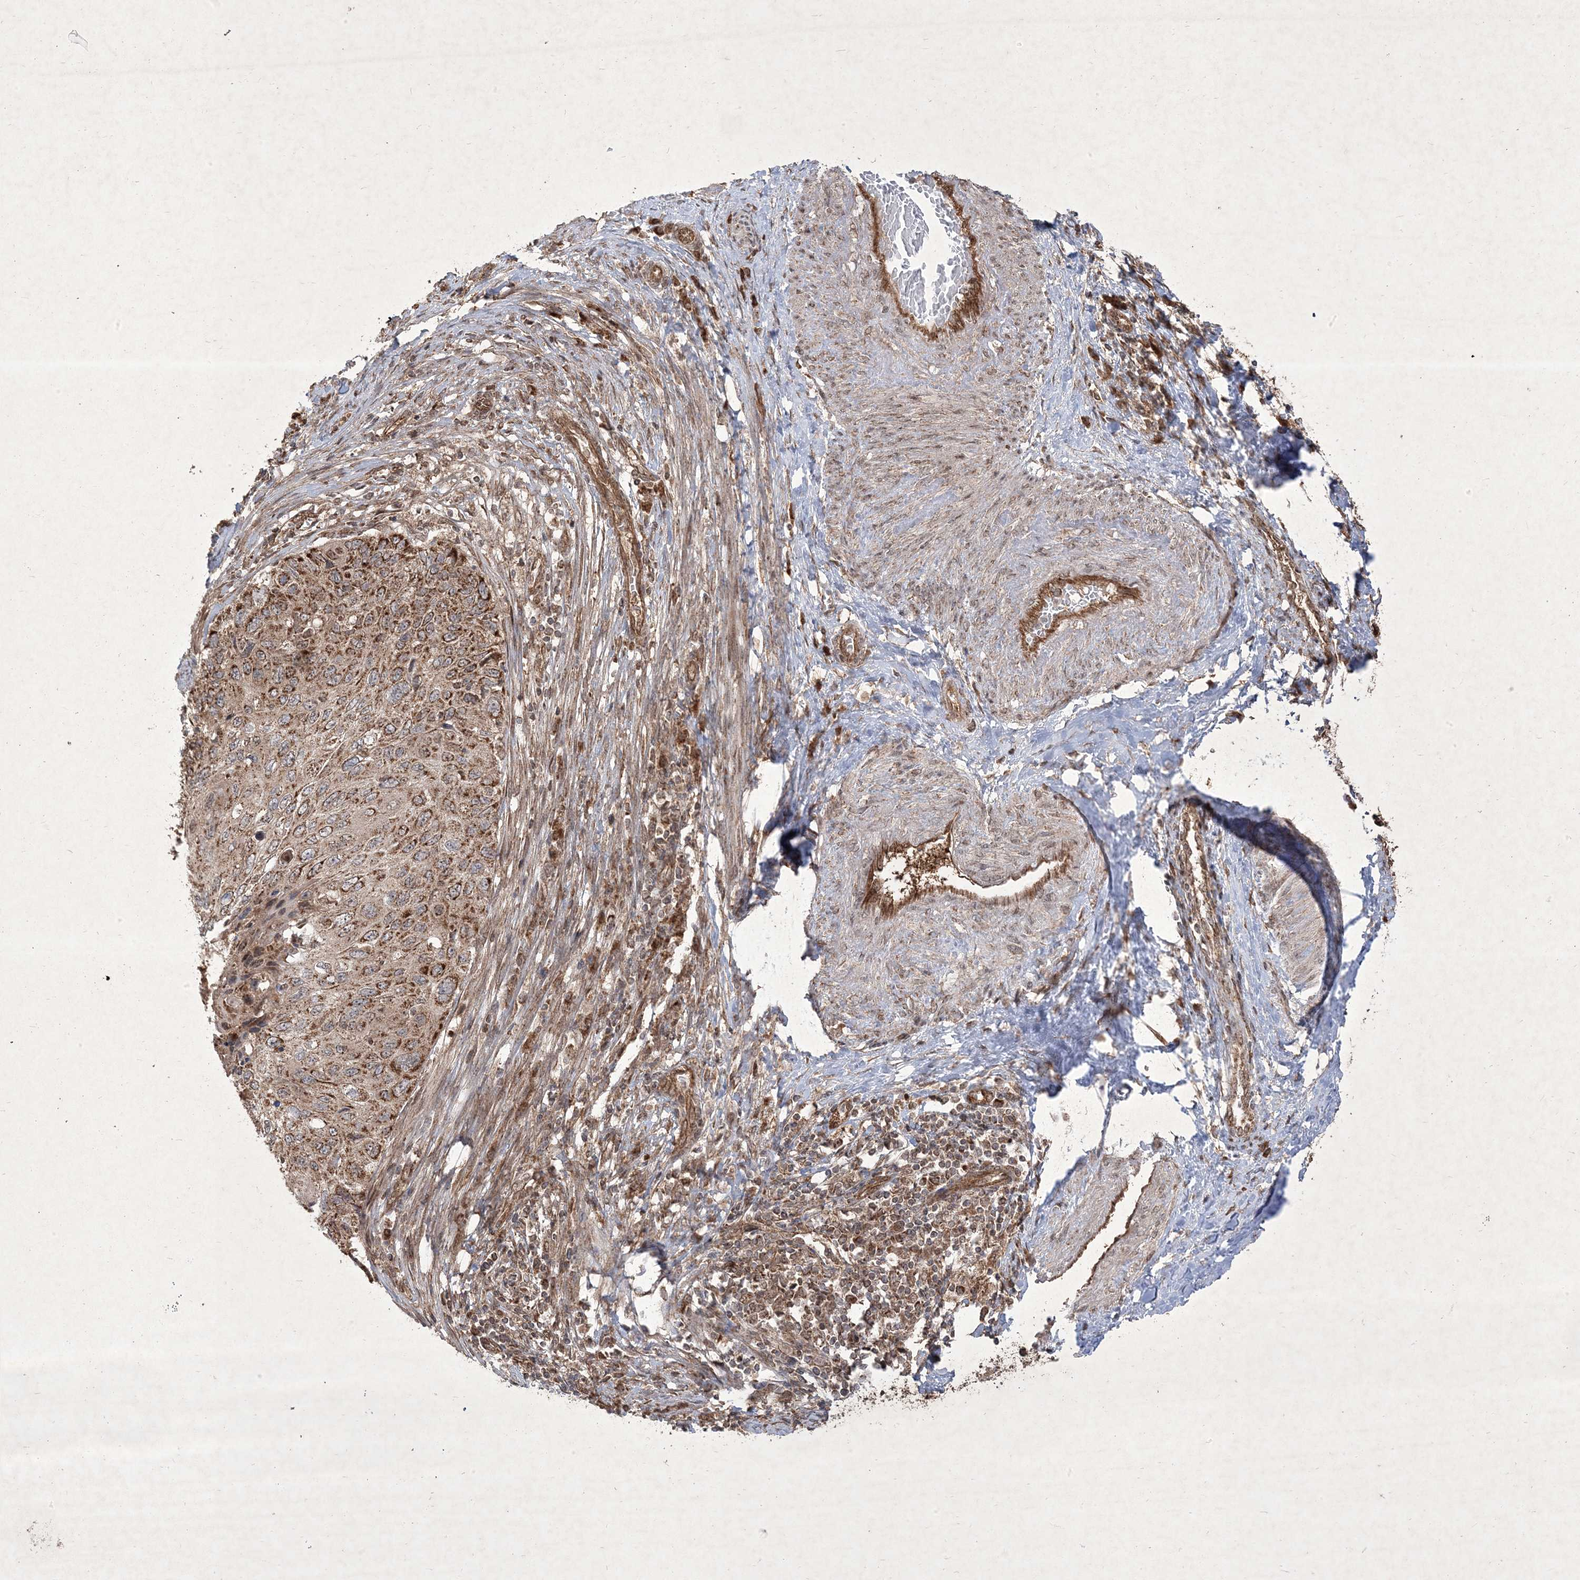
{"staining": {"intensity": "moderate", "quantity": ">75%", "location": "cytoplasmic/membranous"}, "tissue": "cervical cancer", "cell_type": "Tumor cells", "image_type": "cancer", "snomed": [{"axis": "morphology", "description": "Squamous cell carcinoma, NOS"}, {"axis": "topography", "description": "Cervix"}], "caption": "The micrograph exhibits a brown stain indicating the presence of a protein in the cytoplasmic/membranous of tumor cells in cervical cancer (squamous cell carcinoma).", "gene": "PLEKHM2", "patient": {"sex": "female", "age": 70}}